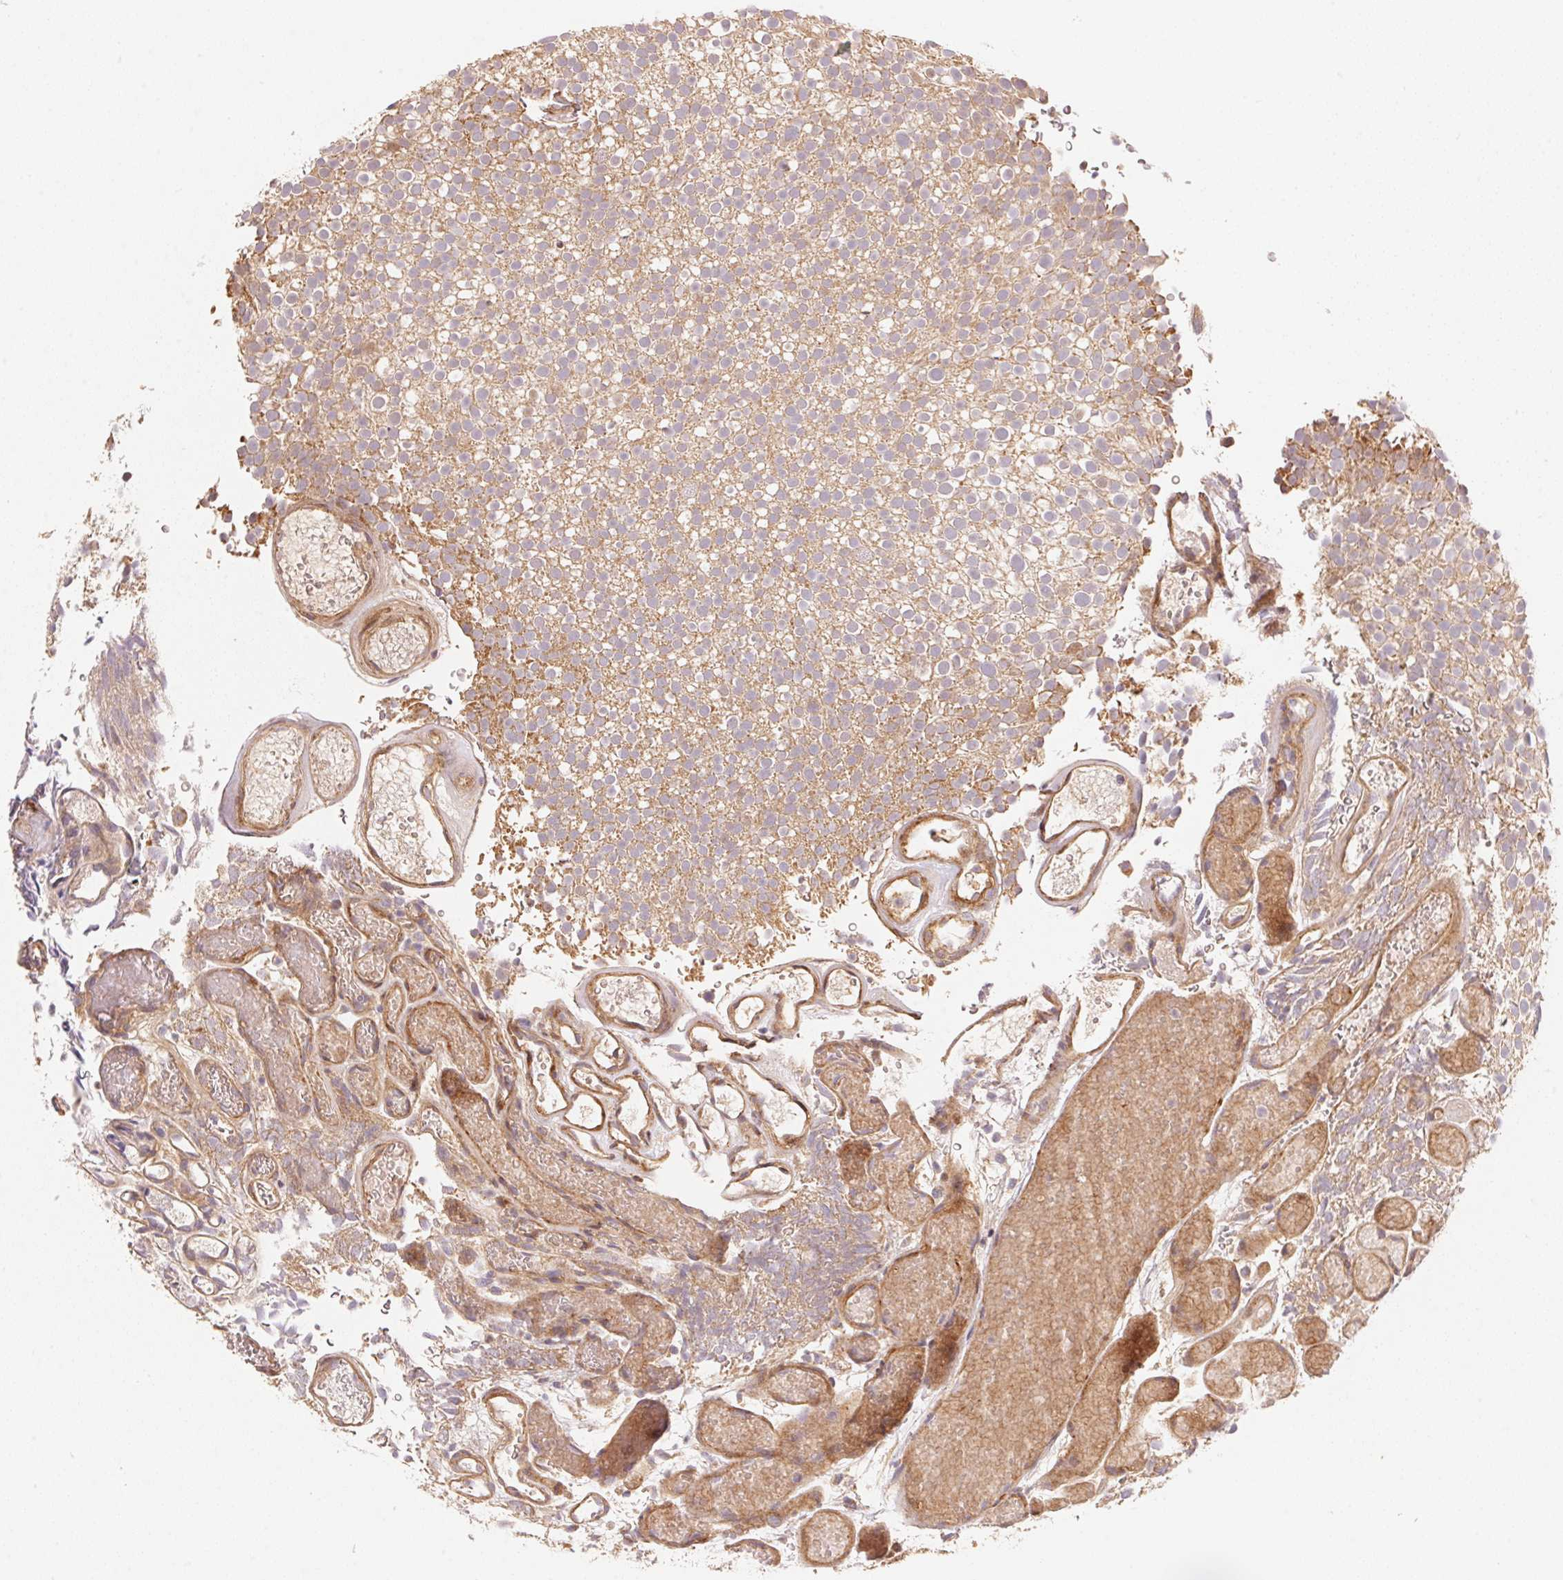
{"staining": {"intensity": "weak", "quantity": ">75%", "location": "cytoplasmic/membranous"}, "tissue": "urothelial cancer", "cell_type": "Tumor cells", "image_type": "cancer", "snomed": [{"axis": "morphology", "description": "Urothelial carcinoma, Low grade"}, {"axis": "topography", "description": "Urinary bladder"}], "caption": "Tumor cells show weak cytoplasmic/membranous staining in about >75% of cells in urothelial cancer.", "gene": "TNIP2", "patient": {"sex": "male", "age": 78}}